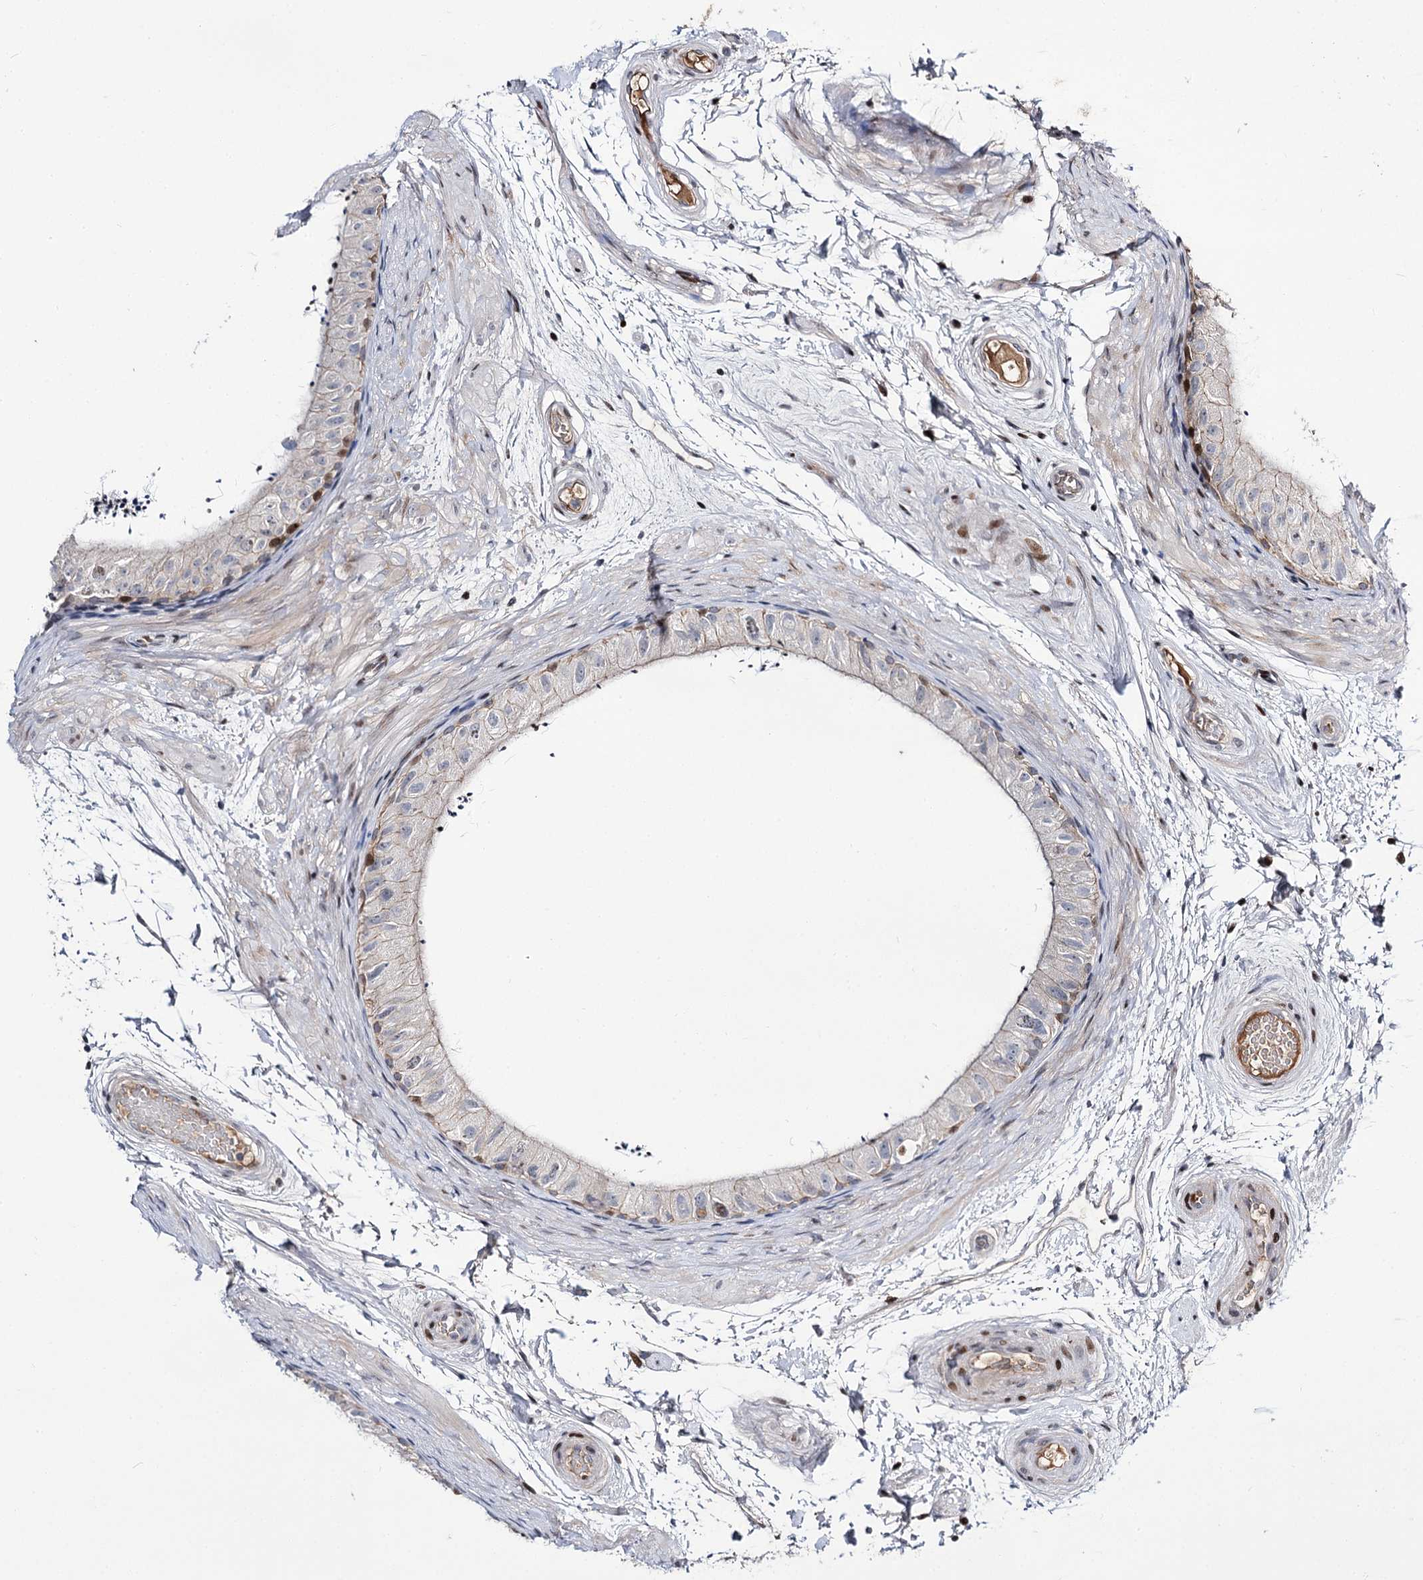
{"staining": {"intensity": "moderate", "quantity": "<25%", "location": "nuclear"}, "tissue": "epididymis", "cell_type": "Glandular cells", "image_type": "normal", "snomed": [{"axis": "morphology", "description": "Normal tissue, NOS"}, {"axis": "topography", "description": "Epididymis"}], "caption": "Human epididymis stained for a protein (brown) exhibits moderate nuclear positive positivity in about <25% of glandular cells.", "gene": "ITFG2", "patient": {"sex": "male", "age": 50}}